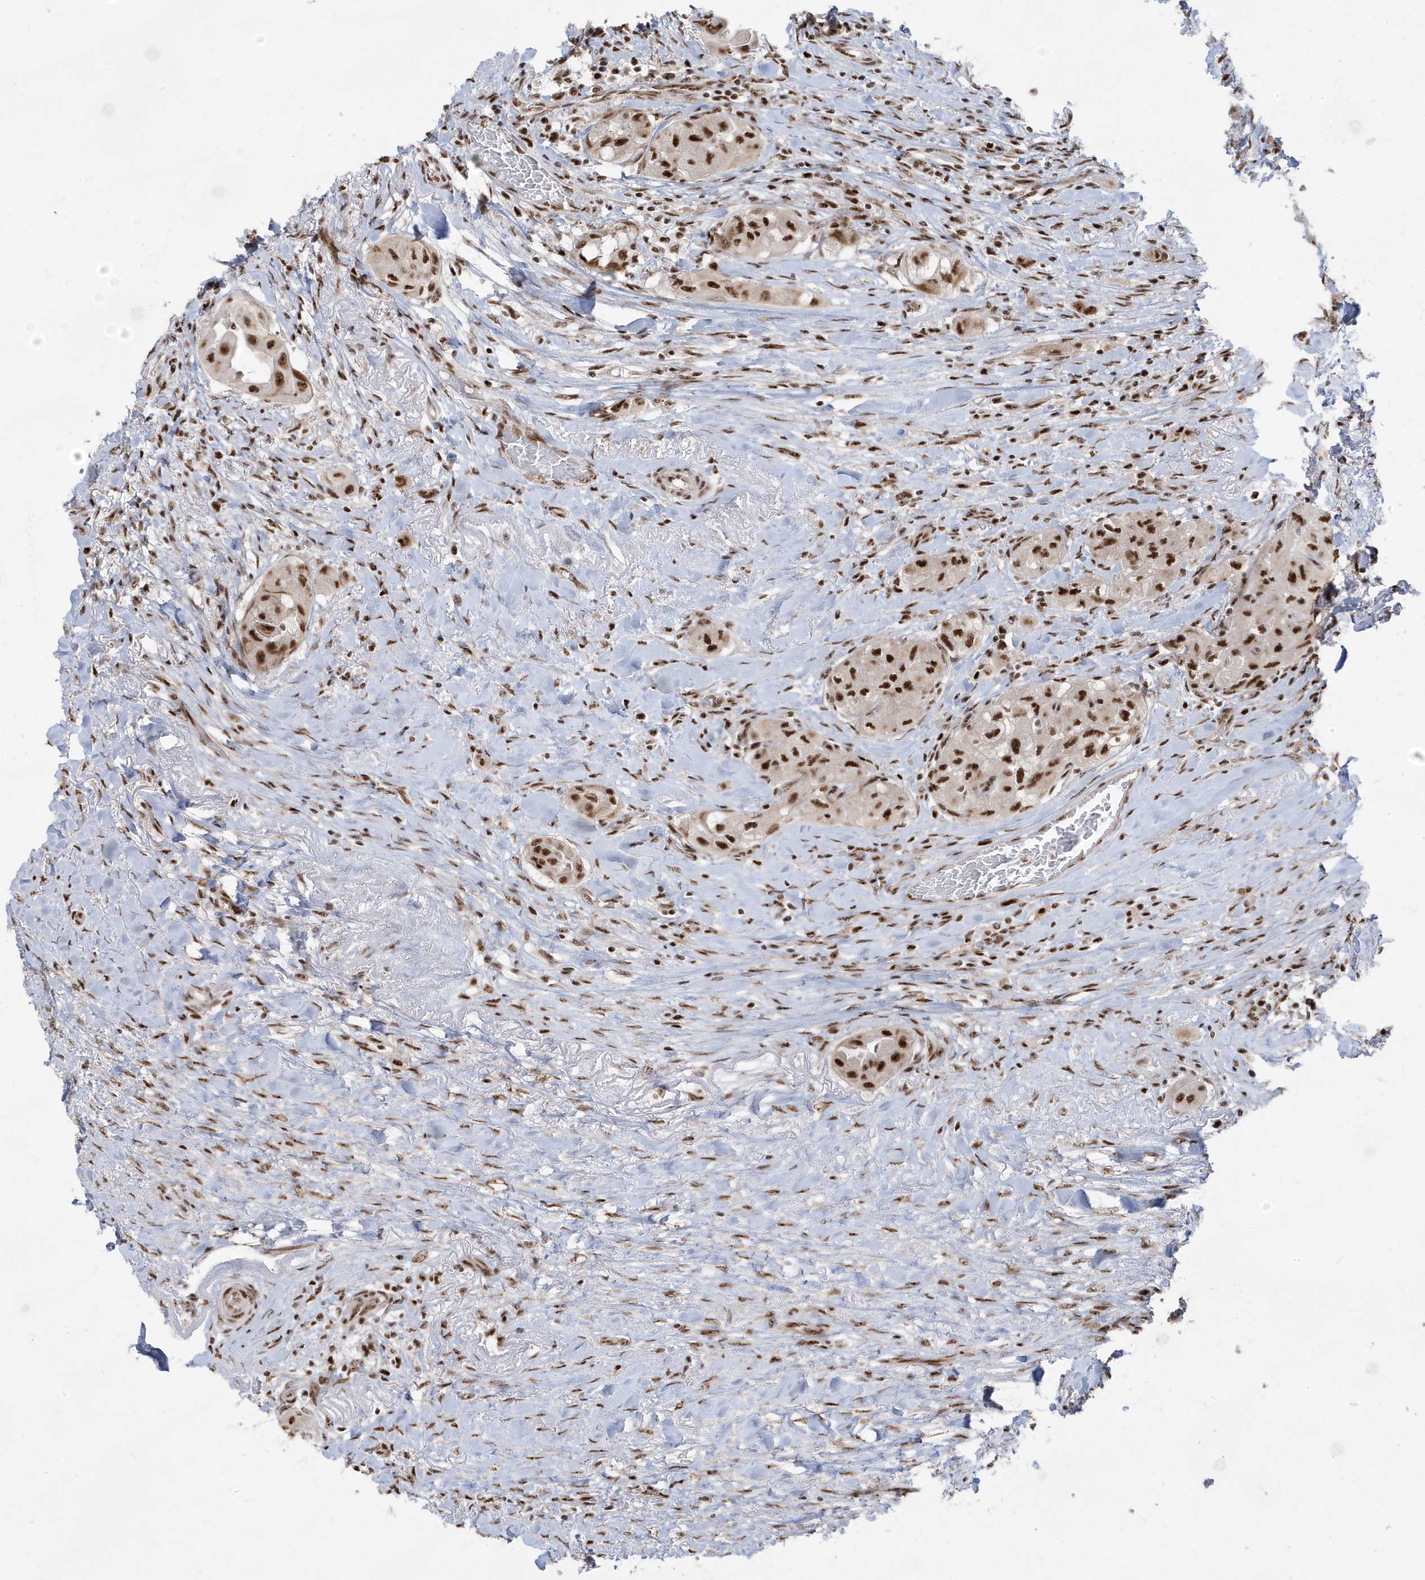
{"staining": {"intensity": "strong", "quantity": ">75%", "location": "nuclear"}, "tissue": "thyroid cancer", "cell_type": "Tumor cells", "image_type": "cancer", "snomed": [{"axis": "morphology", "description": "Papillary adenocarcinoma, NOS"}, {"axis": "topography", "description": "Thyroid gland"}], "caption": "The image demonstrates a brown stain indicating the presence of a protein in the nuclear of tumor cells in papillary adenocarcinoma (thyroid). Using DAB (brown) and hematoxylin (blue) stains, captured at high magnification using brightfield microscopy.", "gene": "MTREX", "patient": {"sex": "female", "age": 59}}